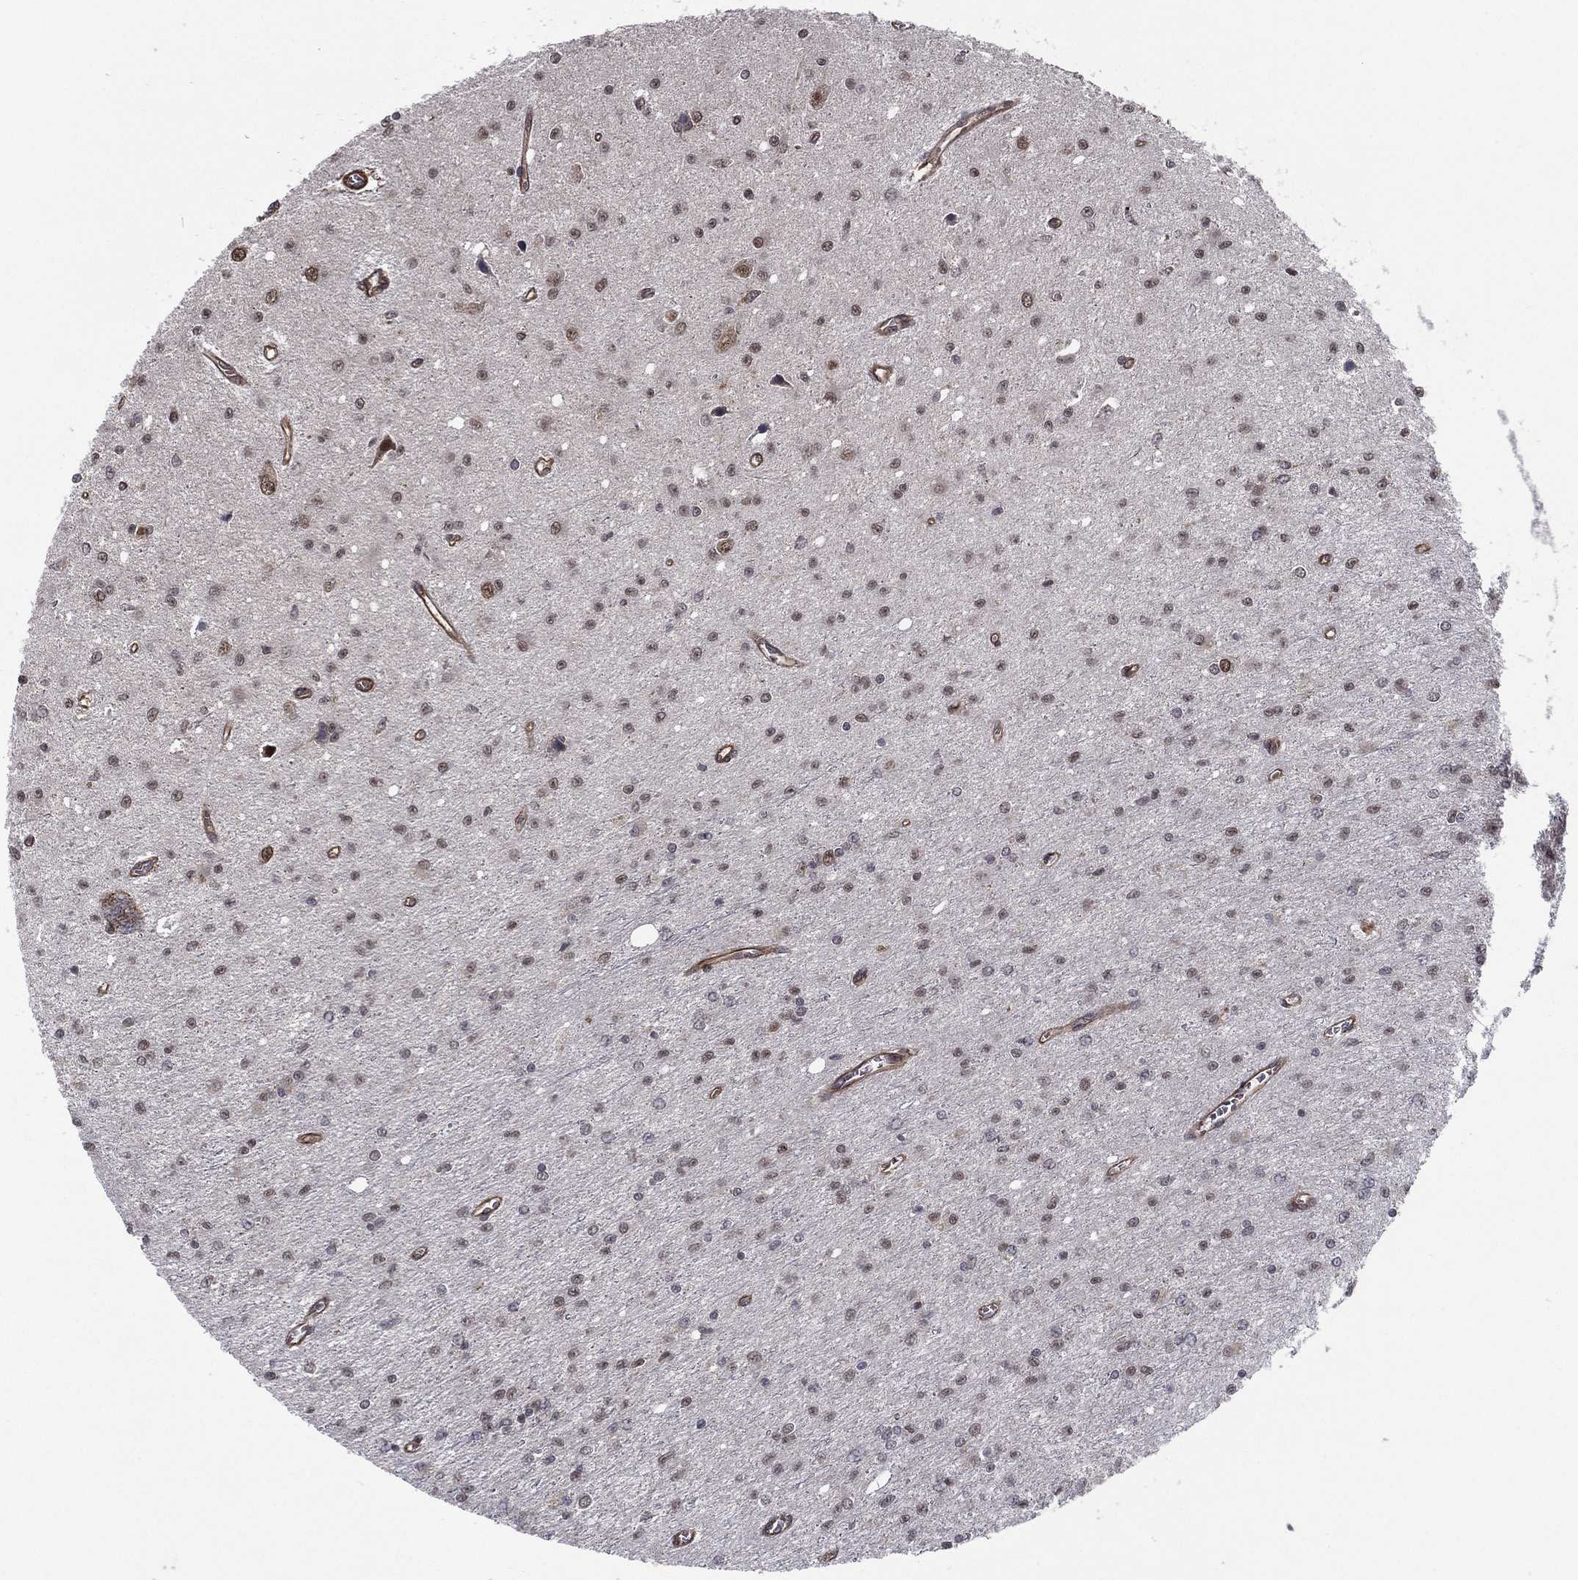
{"staining": {"intensity": "moderate", "quantity": "<25%", "location": "nuclear"}, "tissue": "glioma", "cell_type": "Tumor cells", "image_type": "cancer", "snomed": [{"axis": "morphology", "description": "Glioma, malignant, Low grade"}, {"axis": "topography", "description": "Brain"}], "caption": "High-power microscopy captured an immunohistochemistry micrograph of glioma, revealing moderate nuclear staining in about <25% of tumor cells.", "gene": "UACA", "patient": {"sex": "female", "age": 45}}